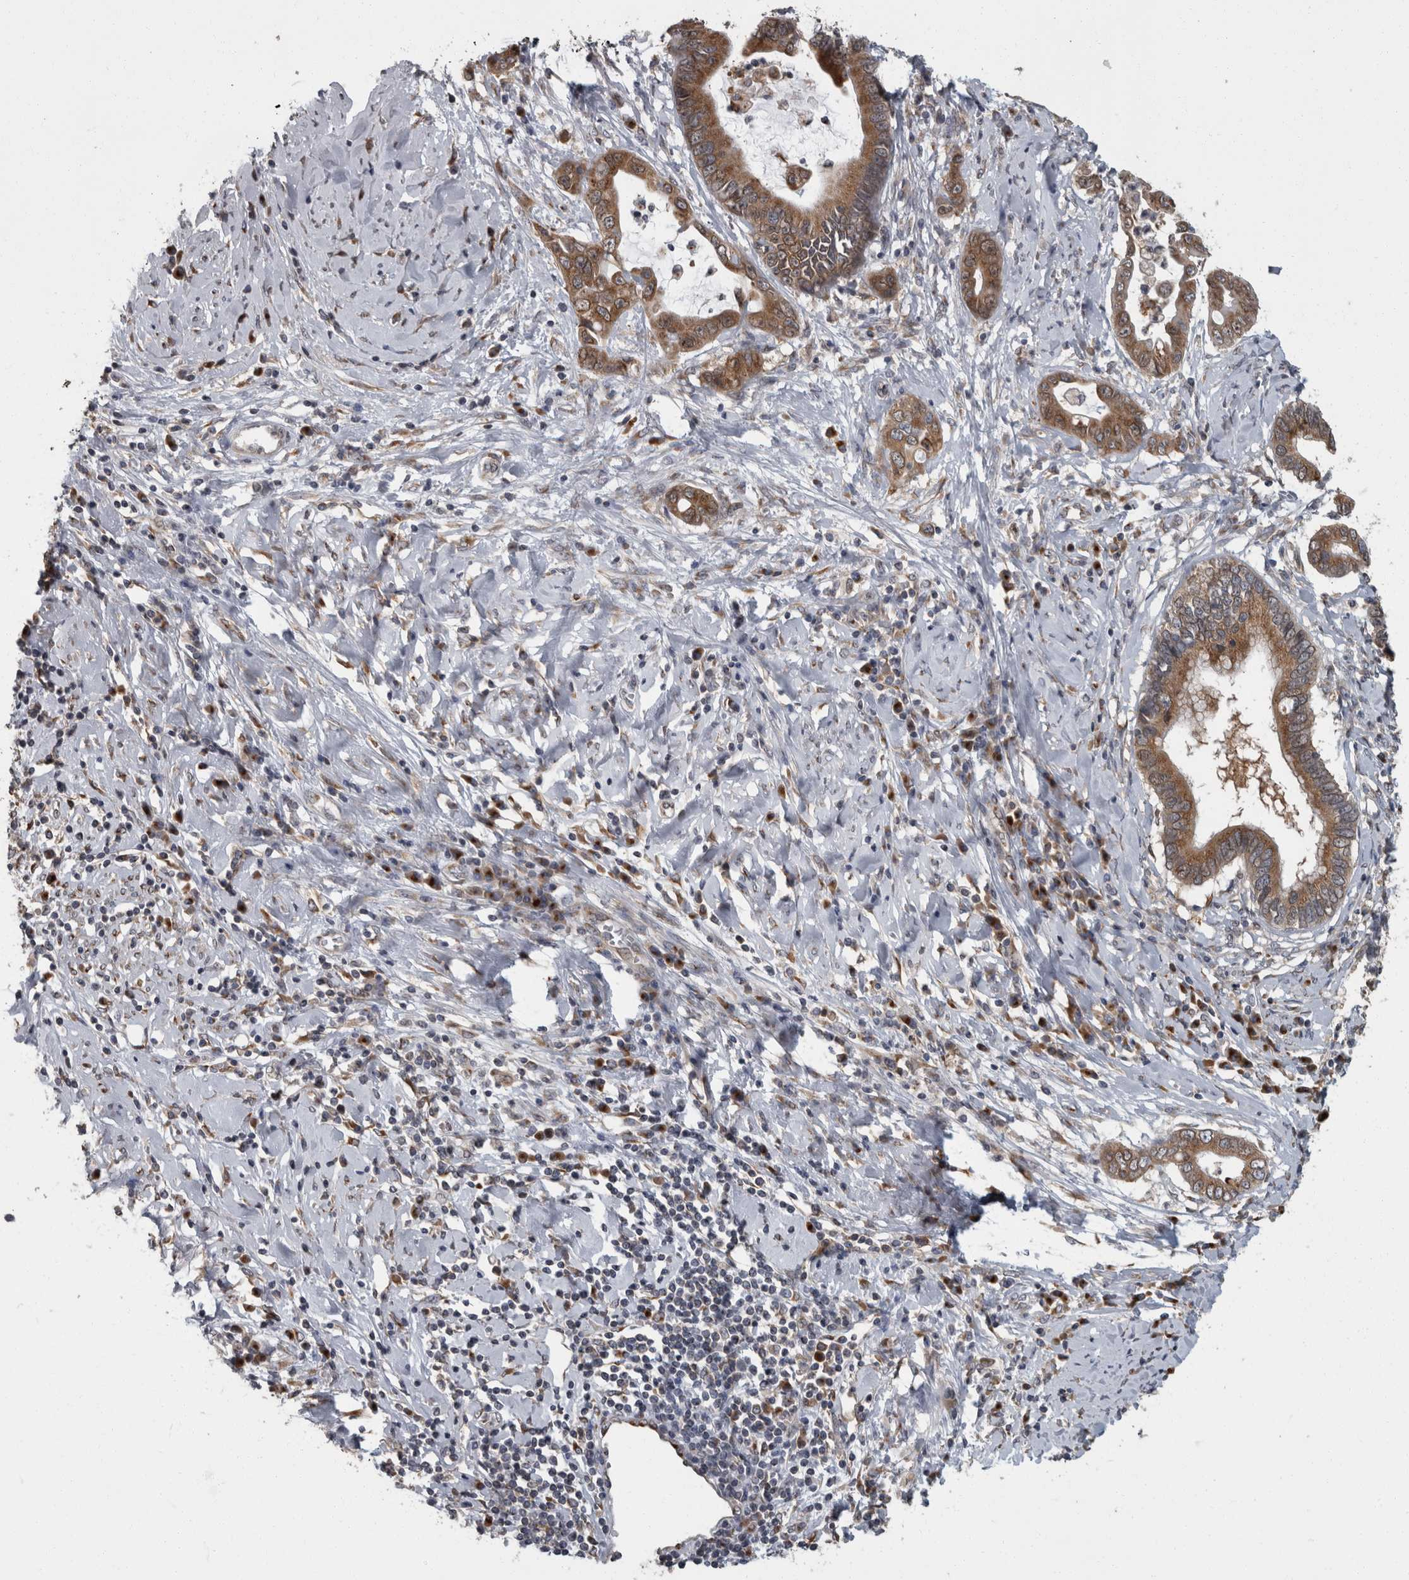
{"staining": {"intensity": "moderate", "quantity": ">75%", "location": "cytoplasmic/membranous,nuclear"}, "tissue": "cervical cancer", "cell_type": "Tumor cells", "image_type": "cancer", "snomed": [{"axis": "morphology", "description": "Adenocarcinoma, NOS"}, {"axis": "topography", "description": "Cervix"}], "caption": "Protein analysis of cervical adenocarcinoma tissue demonstrates moderate cytoplasmic/membranous and nuclear positivity in about >75% of tumor cells.", "gene": "LMAN2L", "patient": {"sex": "female", "age": 44}}